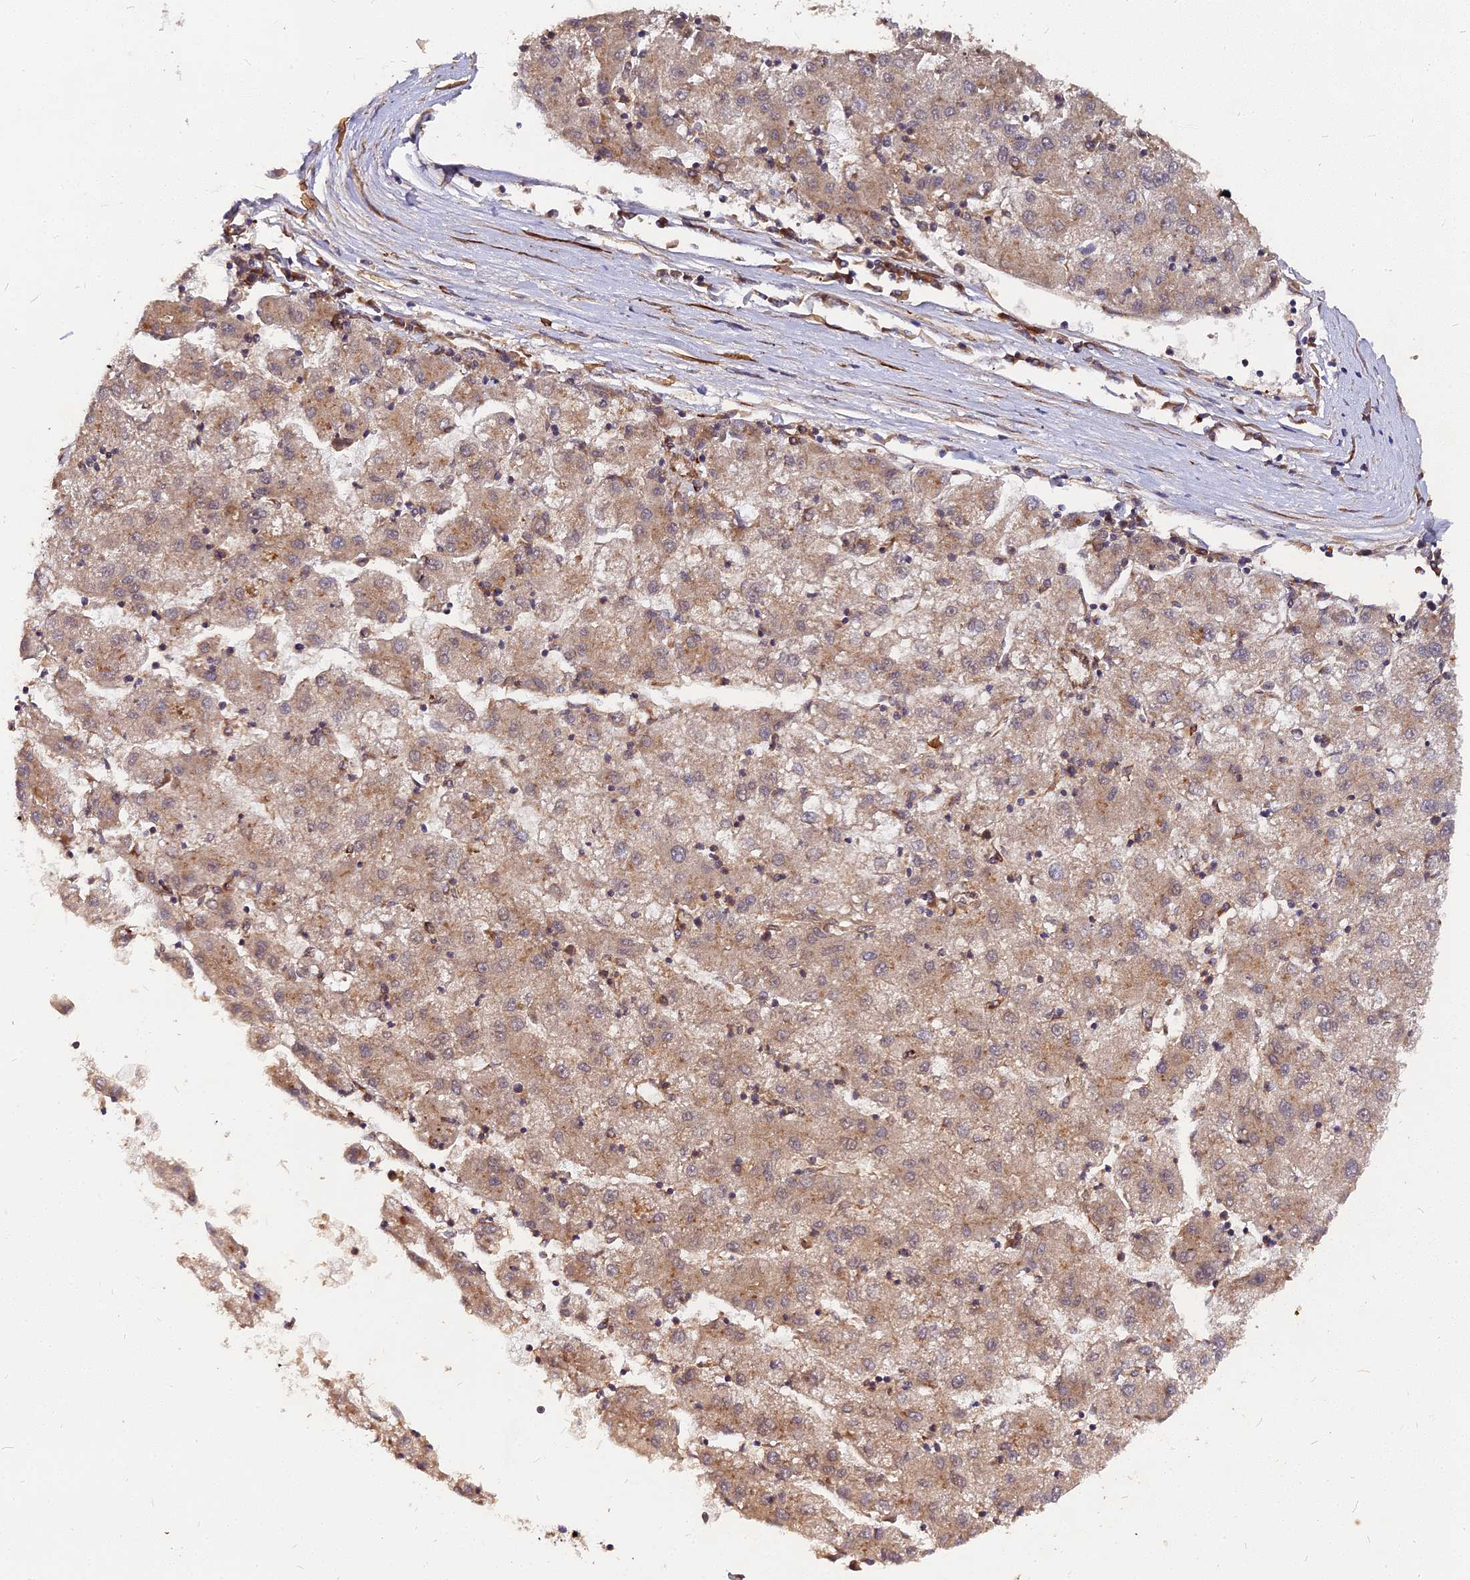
{"staining": {"intensity": "weak", "quantity": ">75%", "location": "cytoplasmic/membranous"}, "tissue": "liver cancer", "cell_type": "Tumor cells", "image_type": "cancer", "snomed": [{"axis": "morphology", "description": "Carcinoma, Hepatocellular, NOS"}, {"axis": "topography", "description": "Liver"}], "caption": "DAB immunohistochemical staining of liver cancer displays weak cytoplasmic/membranous protein expression in approximately >75% of tumor cells.", "gene": "PDE4D", "patient": {"sex": "male", "age": 70}}